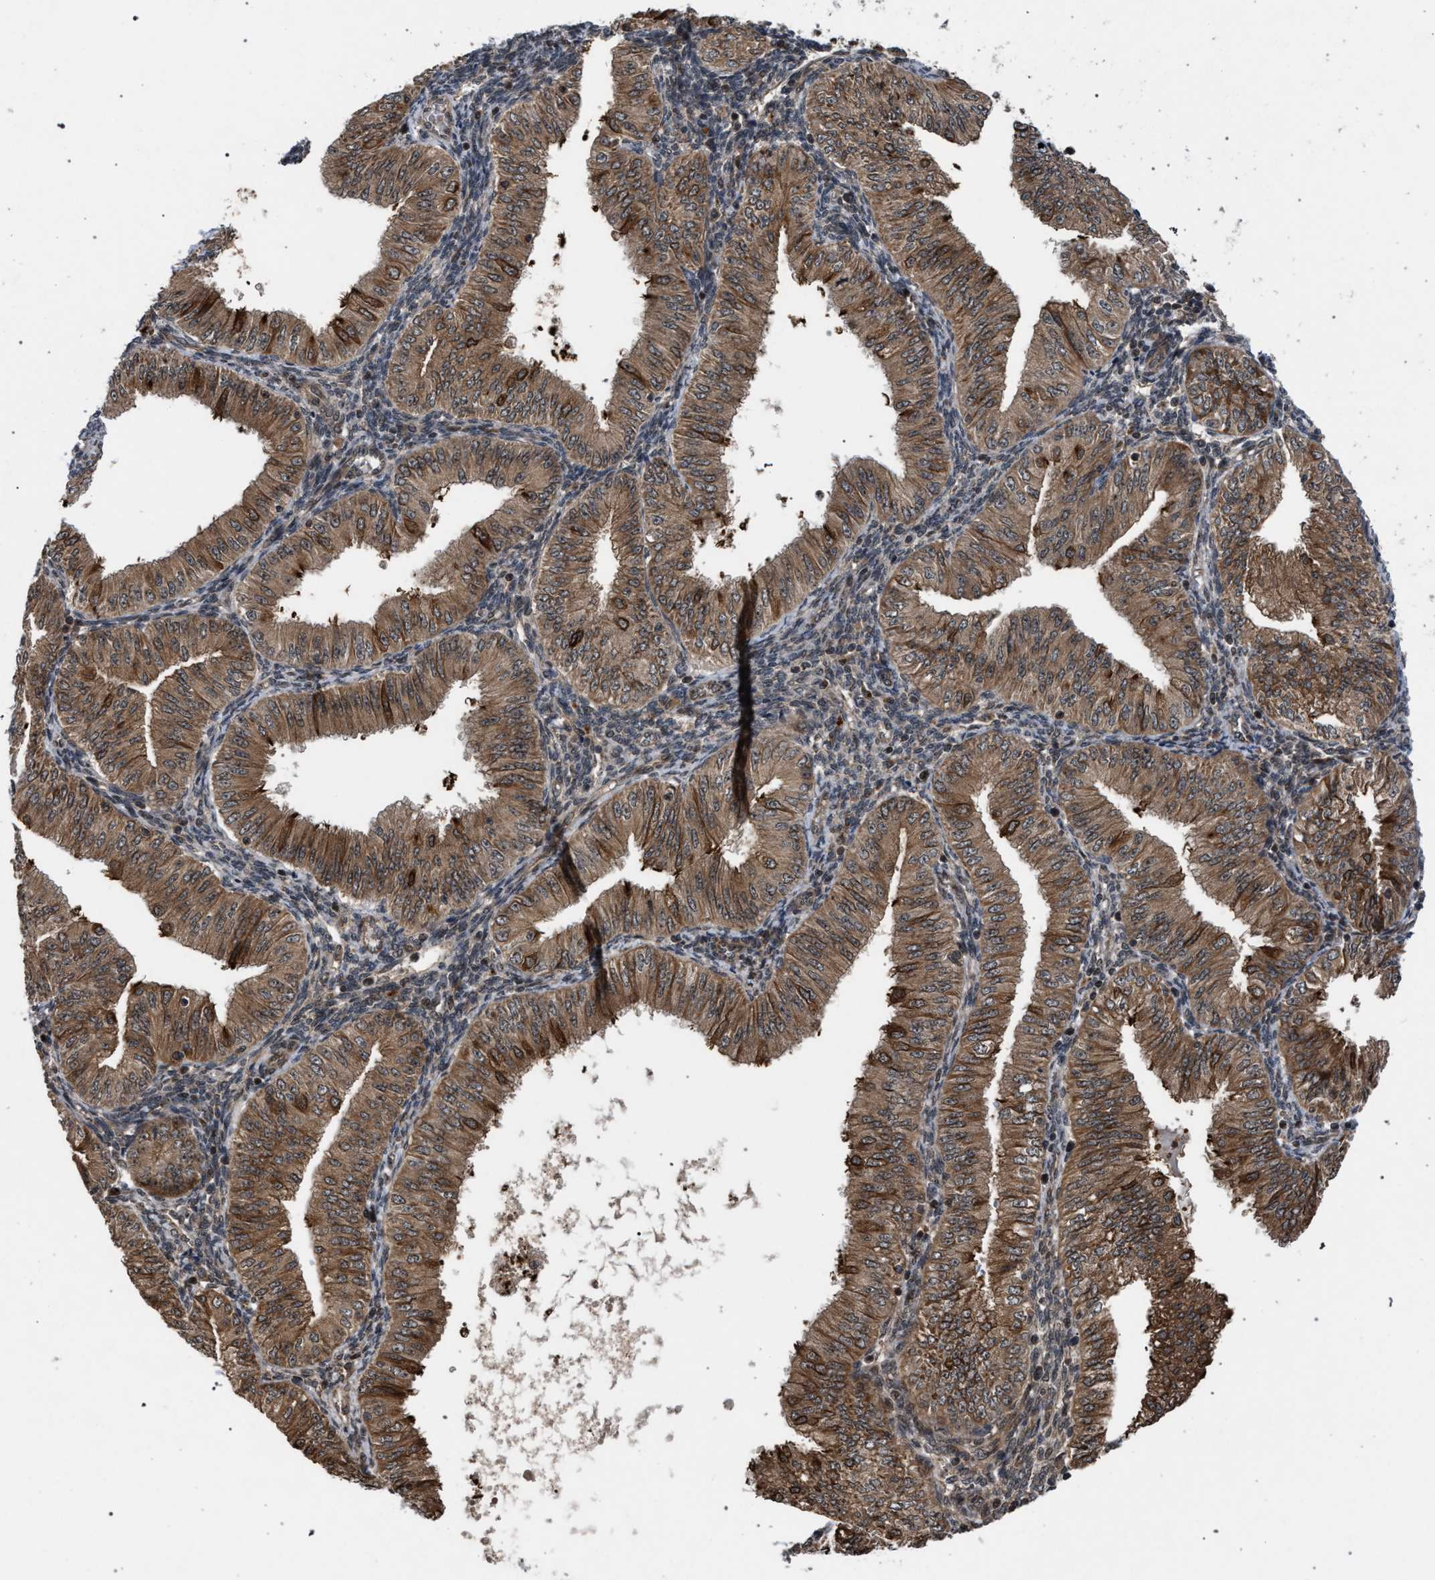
{"staining": {"intensity": "moderate", "quantity": ">75%", "location": "cytoplasmic/membranous"}, "tissue": "endometrial cancer", "cell_type": "Tumor cells", "image_type": "cancer", "snomed": [{"axis": "morphology", "description": "Normal tissue, NOS"}, {"axis": "morphology", "description": "Adenocarcinoma, NOS"}, {"axis": "topography", "description": "Endometrium"}], "caption": "Human adenocarcinoma (endometrial) stained for a protein (brown) shows moderate cytoplasmic/membranous positive staining in about >75% of tumor cells.", "gene": "IRAK4", "patient": {"sex": "female", "age": 53}}